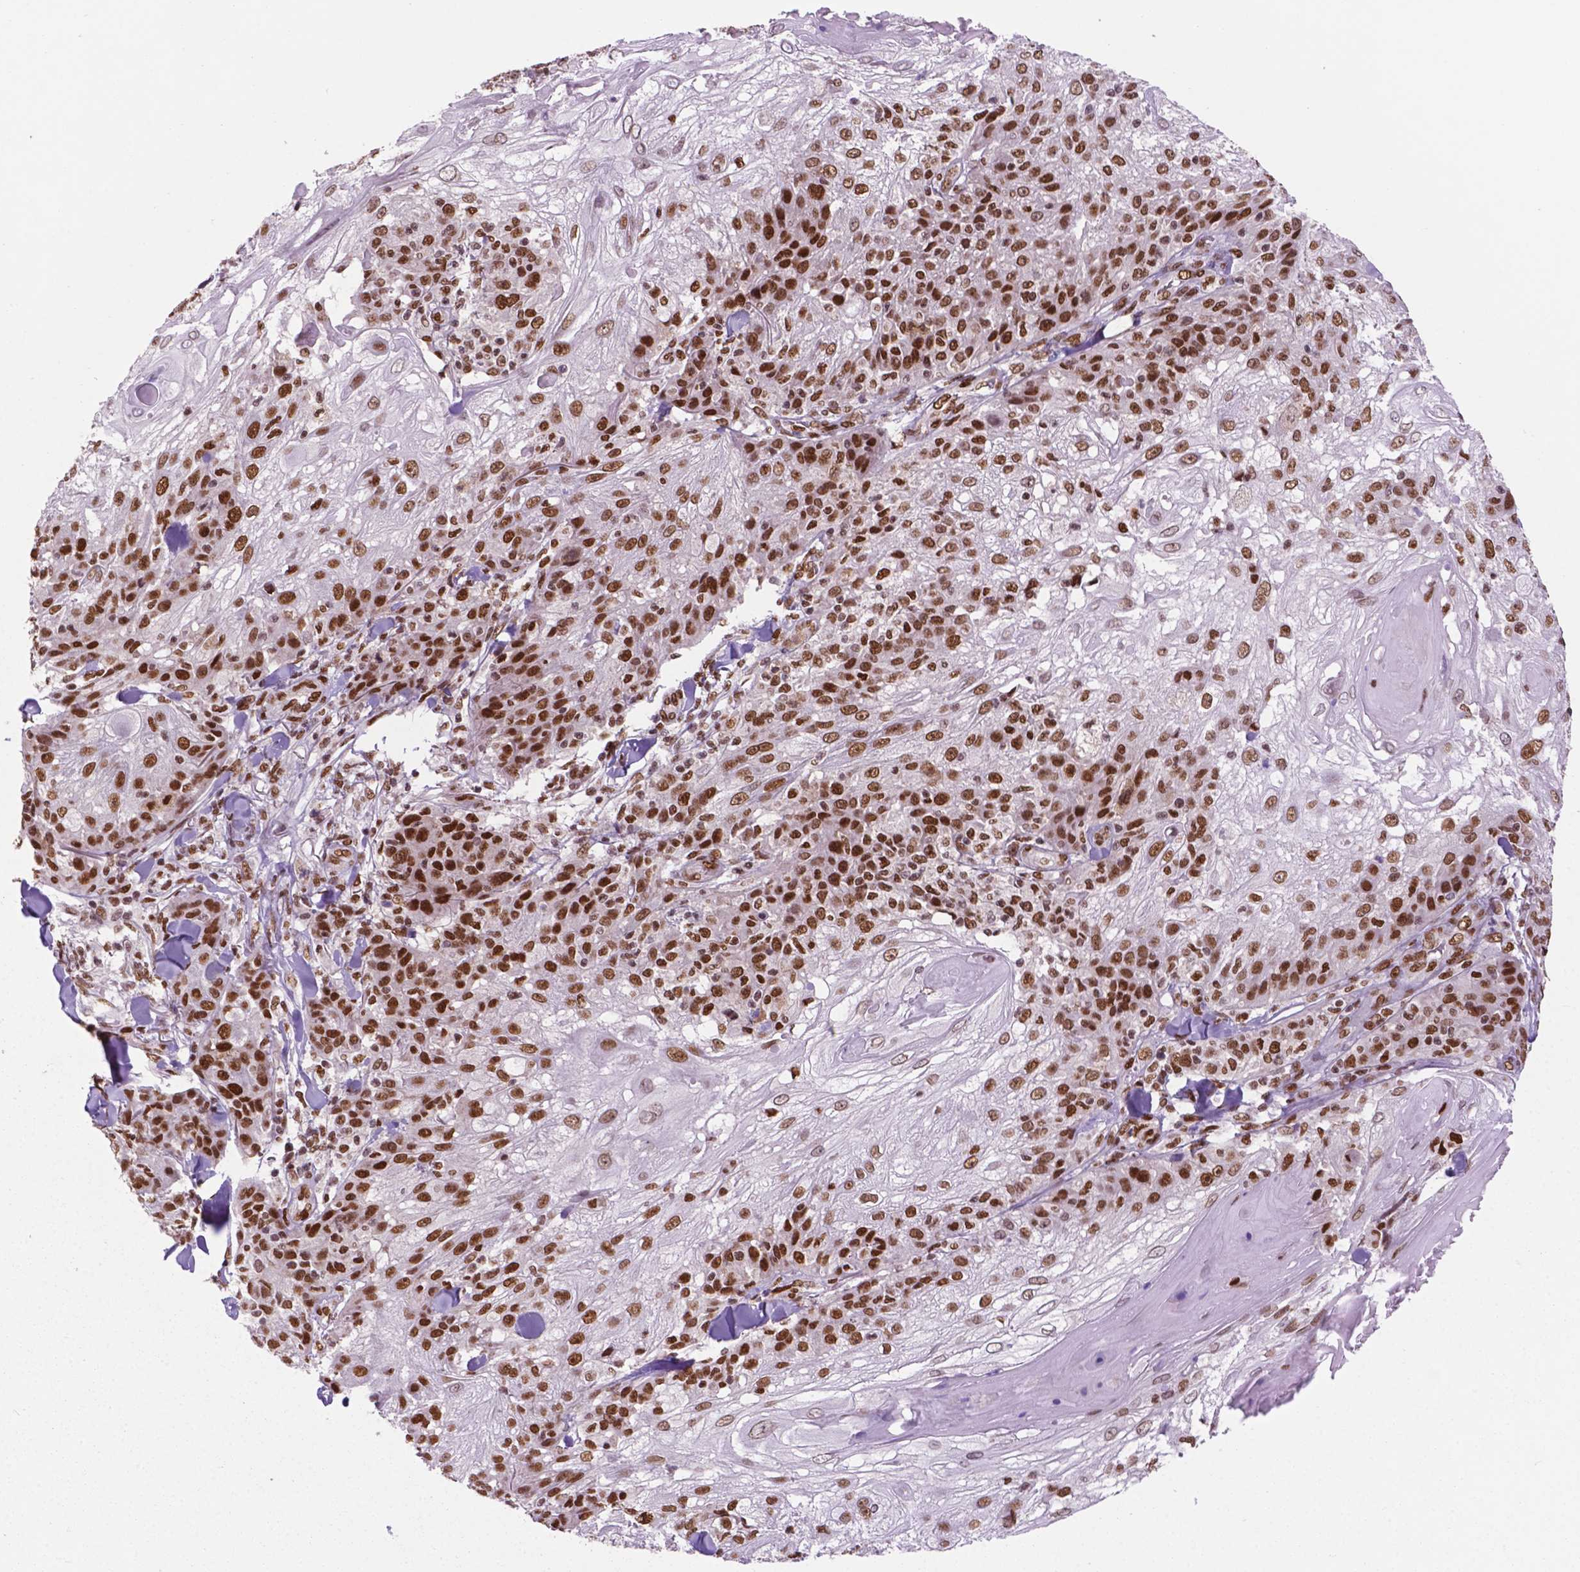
{"staining": {"intensity": "moderate", "quantity": "<25%", "location": "nuclear"}, "tissue": "skin cancer", "cell_type": "Tumor cells", "image_type": "cancer", "snomed": [{"axis": "morphology", "description": "Normal tissue, NOS"}, {"axis": "morphology", "description": "Squamous cell carcinoma, NOS"}, {"axis": "topography", "description": "Skin"}], "caption": "A micrograph of human skin cancer stained for a protein demonstrates moderate nuclear brown staining in tumor cells. Nuclei are stained in blue.", "gene": "MLH1", "patient": {"sex": "female", "age": 83}}